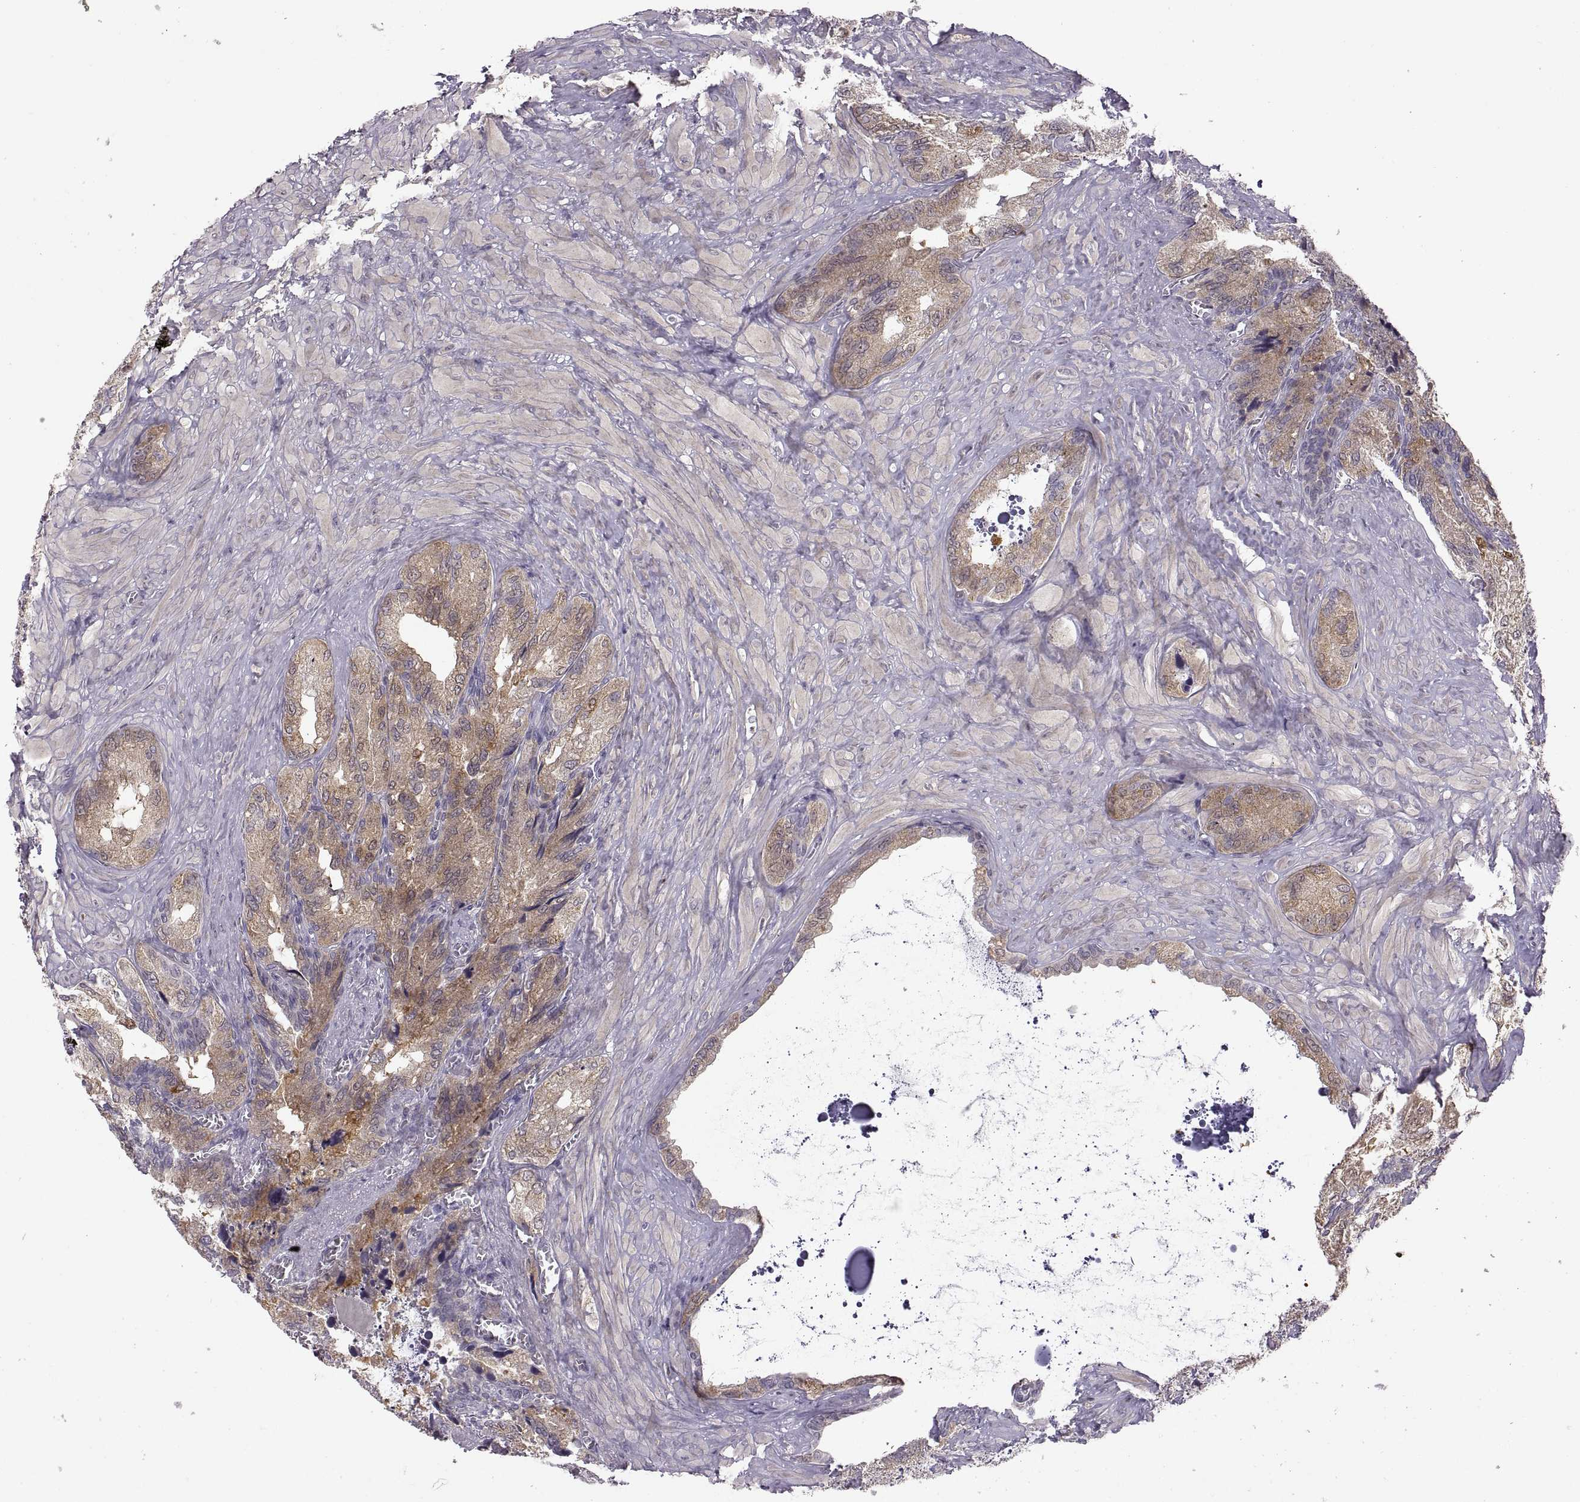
{"staining": {"intensity": "moderate", "quantity": ">75%", "location": "cytoplasmic/membranous"}, "tissue": "seminal vesicle", "cell_type": "Glandular cells", "image_type": "normal", "snomed": [{"axis": "morphology", "description": "Normal tissue, NOS"}, {"axis": "topography", "description": "Seminal veicle"}], "caption": "Immunohistochemistry photomicrograph of unremarkable seminal vesicle: seminal vesicle stained using immunohistochemistry reveals medium levels of moderate protein expression localized specifically in the cytoplasmic/membranous of glandular cells, appearing as a cytoplasmic/membranous brown color.", "gene": "HMGCR", "patient": {"sex": "male", "age": 72}}